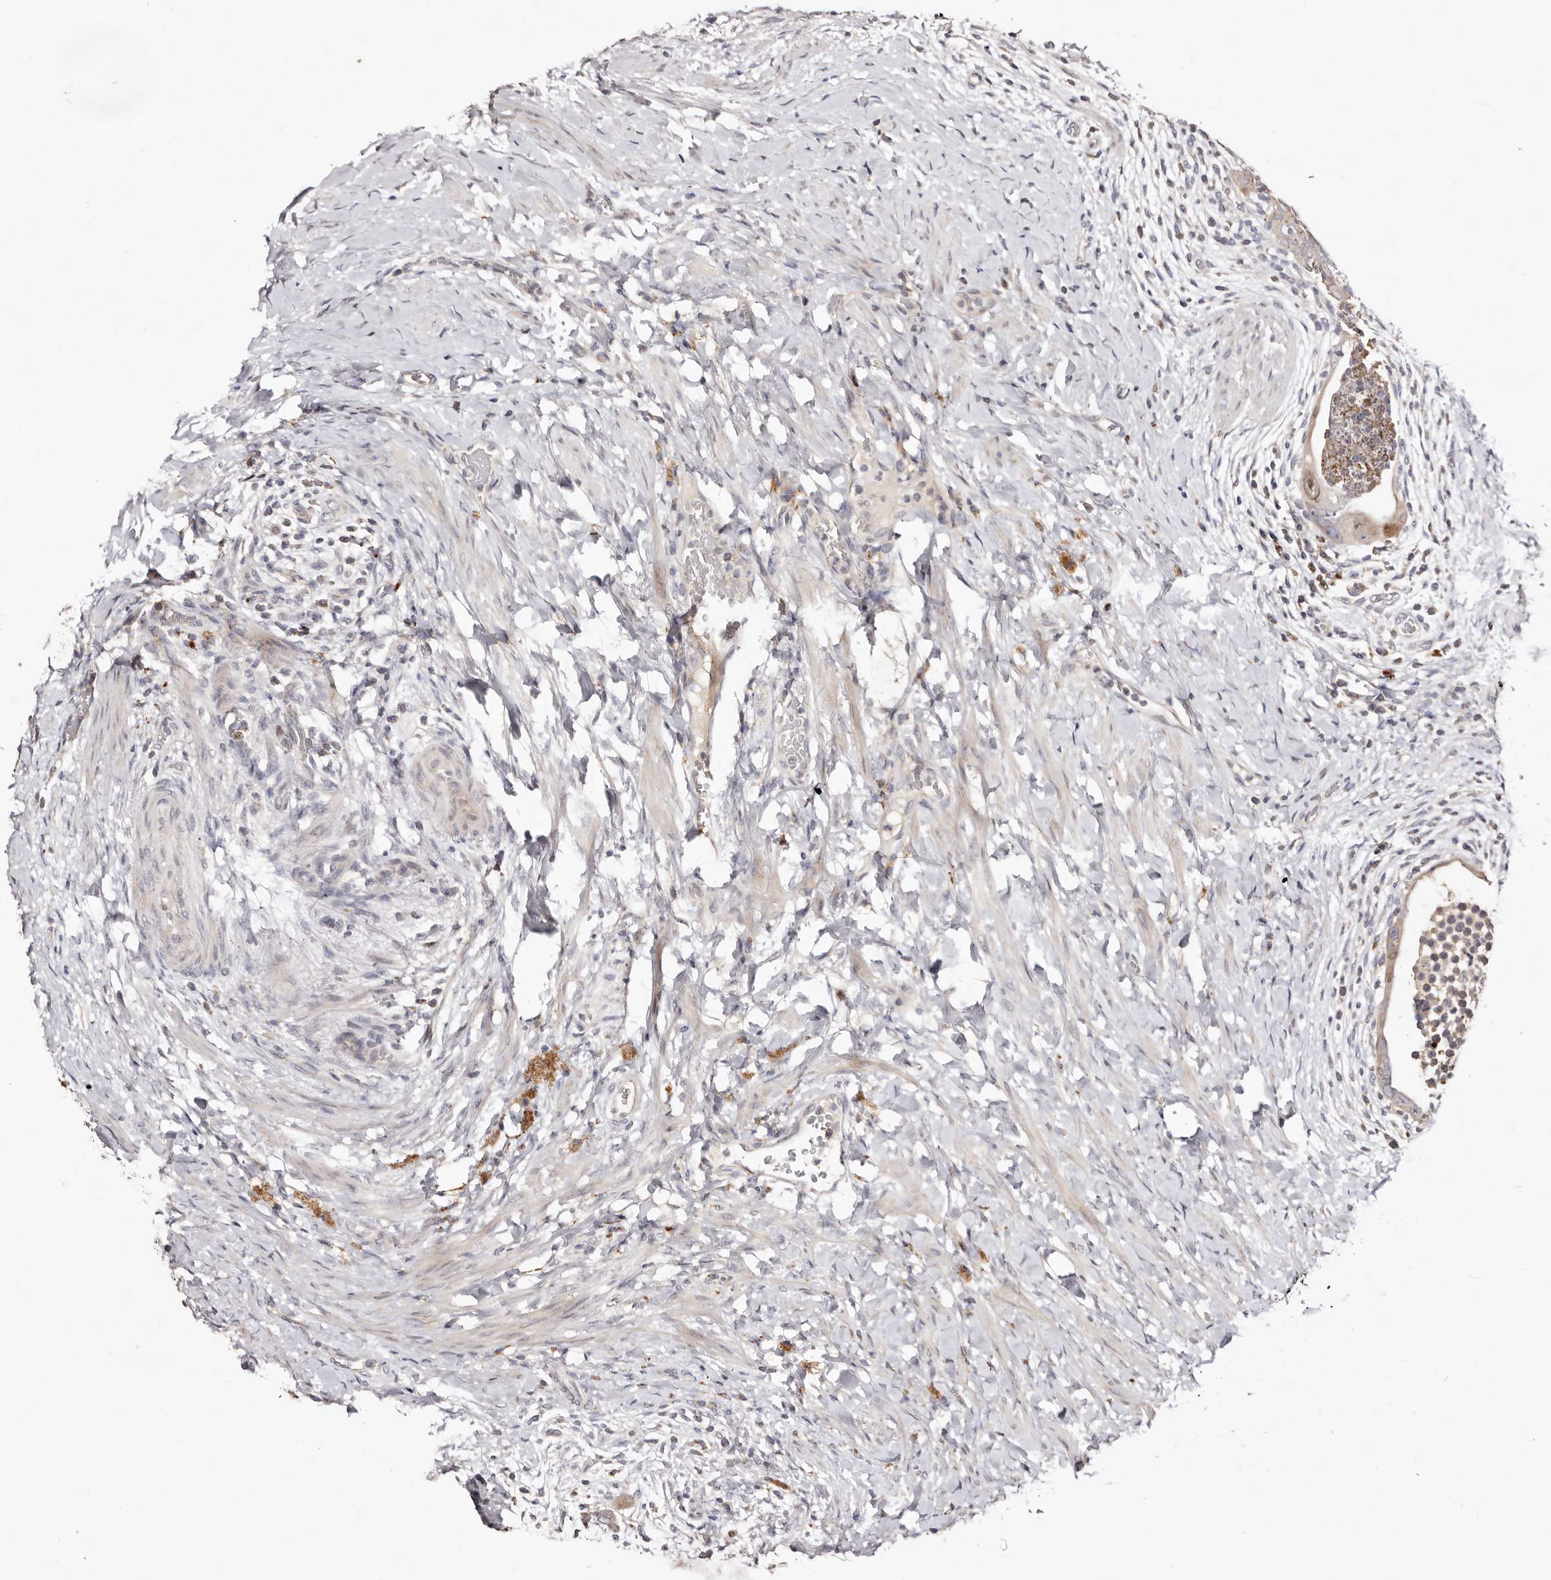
{"staining": {"intensity": "moderate", "quantity": "<25%", "location": "nuclear"}, "tissue": "colorectal cancer", "cell_type": "Tumor cells", "image_type": "cancer", "snomed": [{"axis": "morphology", "description": "Adenocarcinoma, NOS"}, {"axis": "topography", "description": "Rectum"}], "caption": "High-power microscopy captured an immunohistochemistry histopathology image of colorectal cancer (adenocarcinoma), revealing moderate nuclear expression in about <25% of tumor cells. The staining was performed using DAB (3,3'-diaminobenzidine), with brown indicating positive protein expression. Nuclei are stained blue with hematoxylin.", "gene": "CDCA8", "patient": {"sex": "male", "age": 59}}